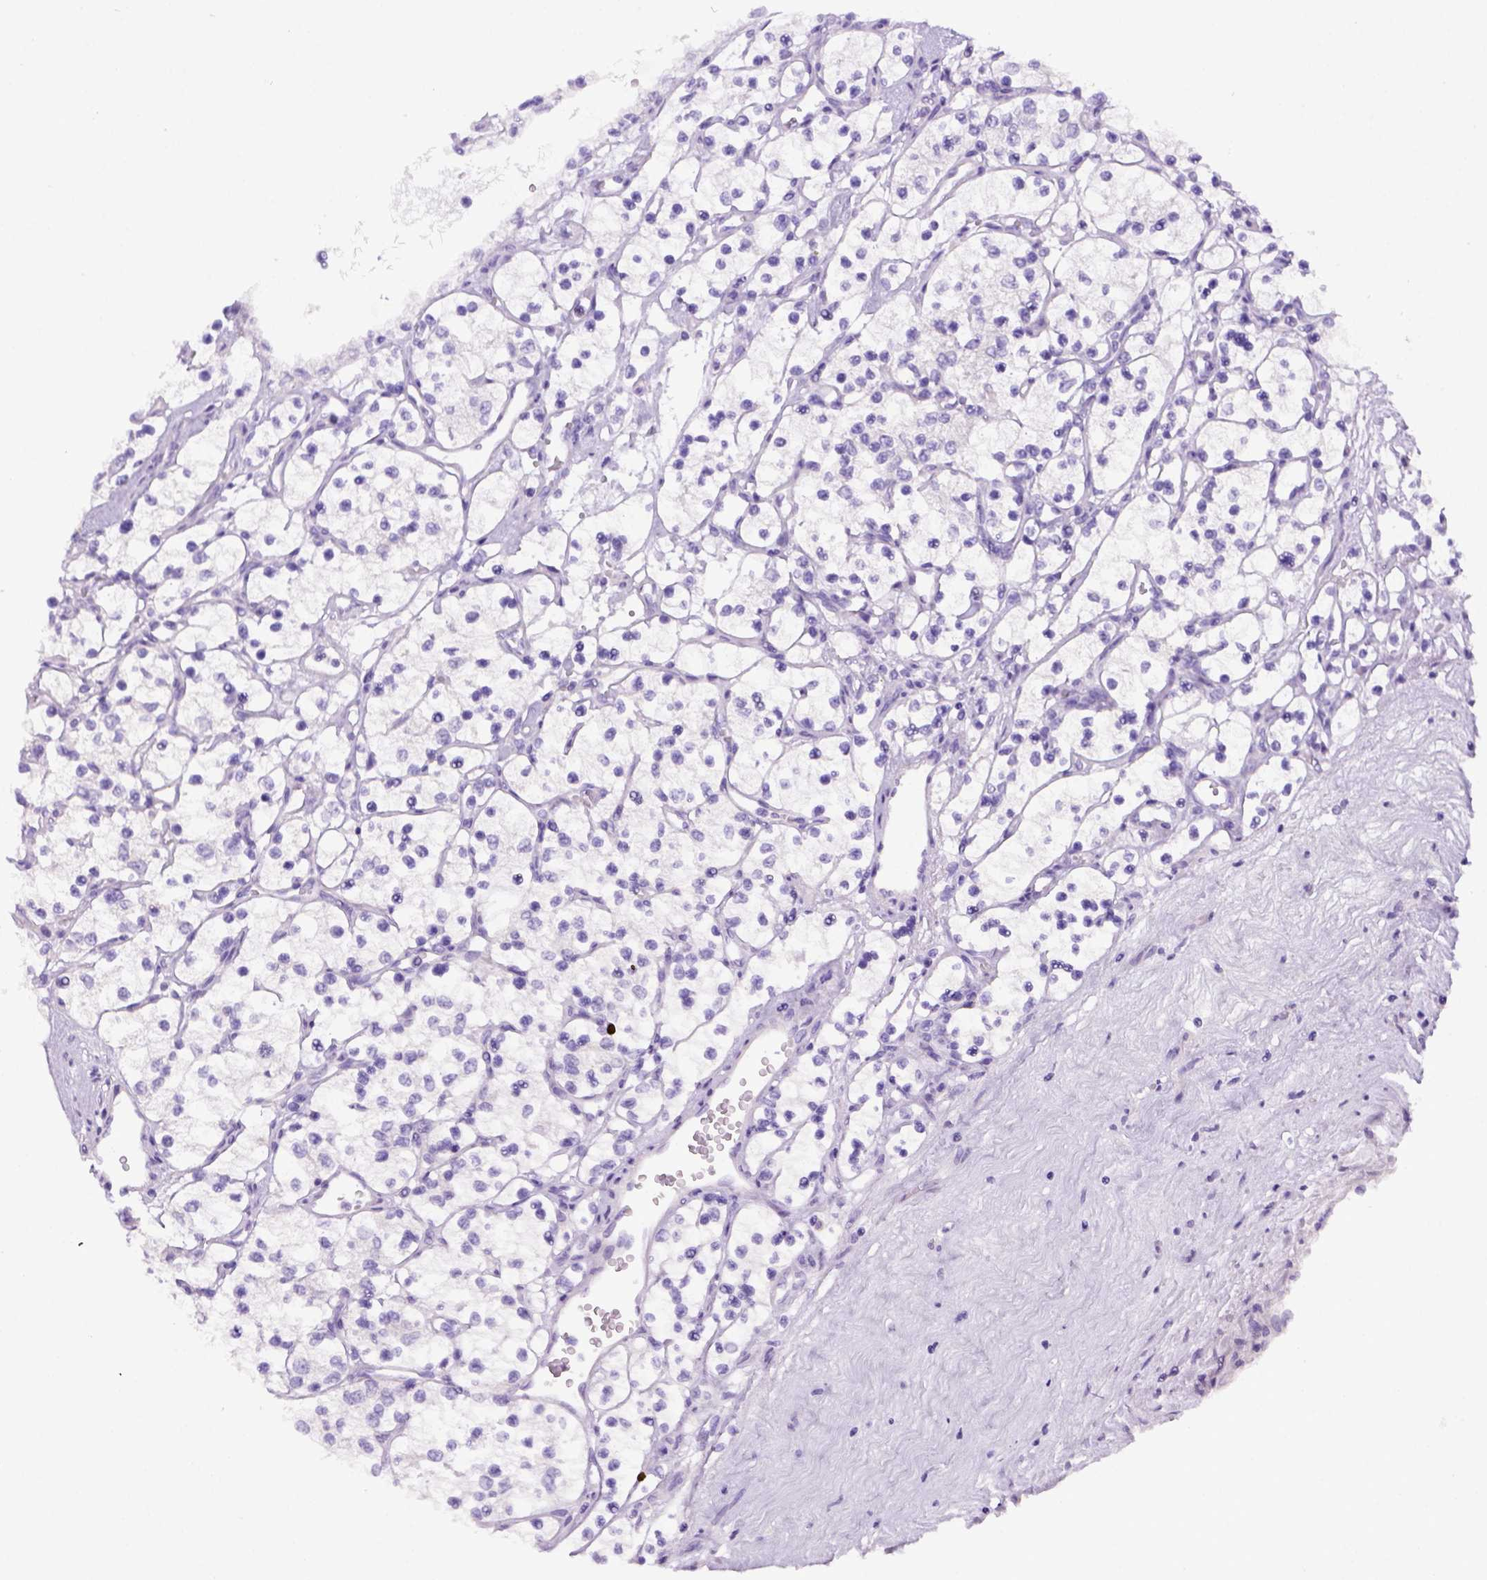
{"staining": {"intensity": "negative", "quantity": "none", "location": "none"}, "tissue": "renal cancer", "cell_type": "Tumor cells", "image_type": "cancer", "snomed": [{"axis": "morphology", "description": "Adenocarcinoma, NOS"}, {"axis": "topography", "description": "Kidney"}], "caption": "Tumor cells are negative for brown protein staining in renal cancer (adenocarcinoma).", "gene": "ITIH4", "patient": {"sex": "female", "age": 69}}